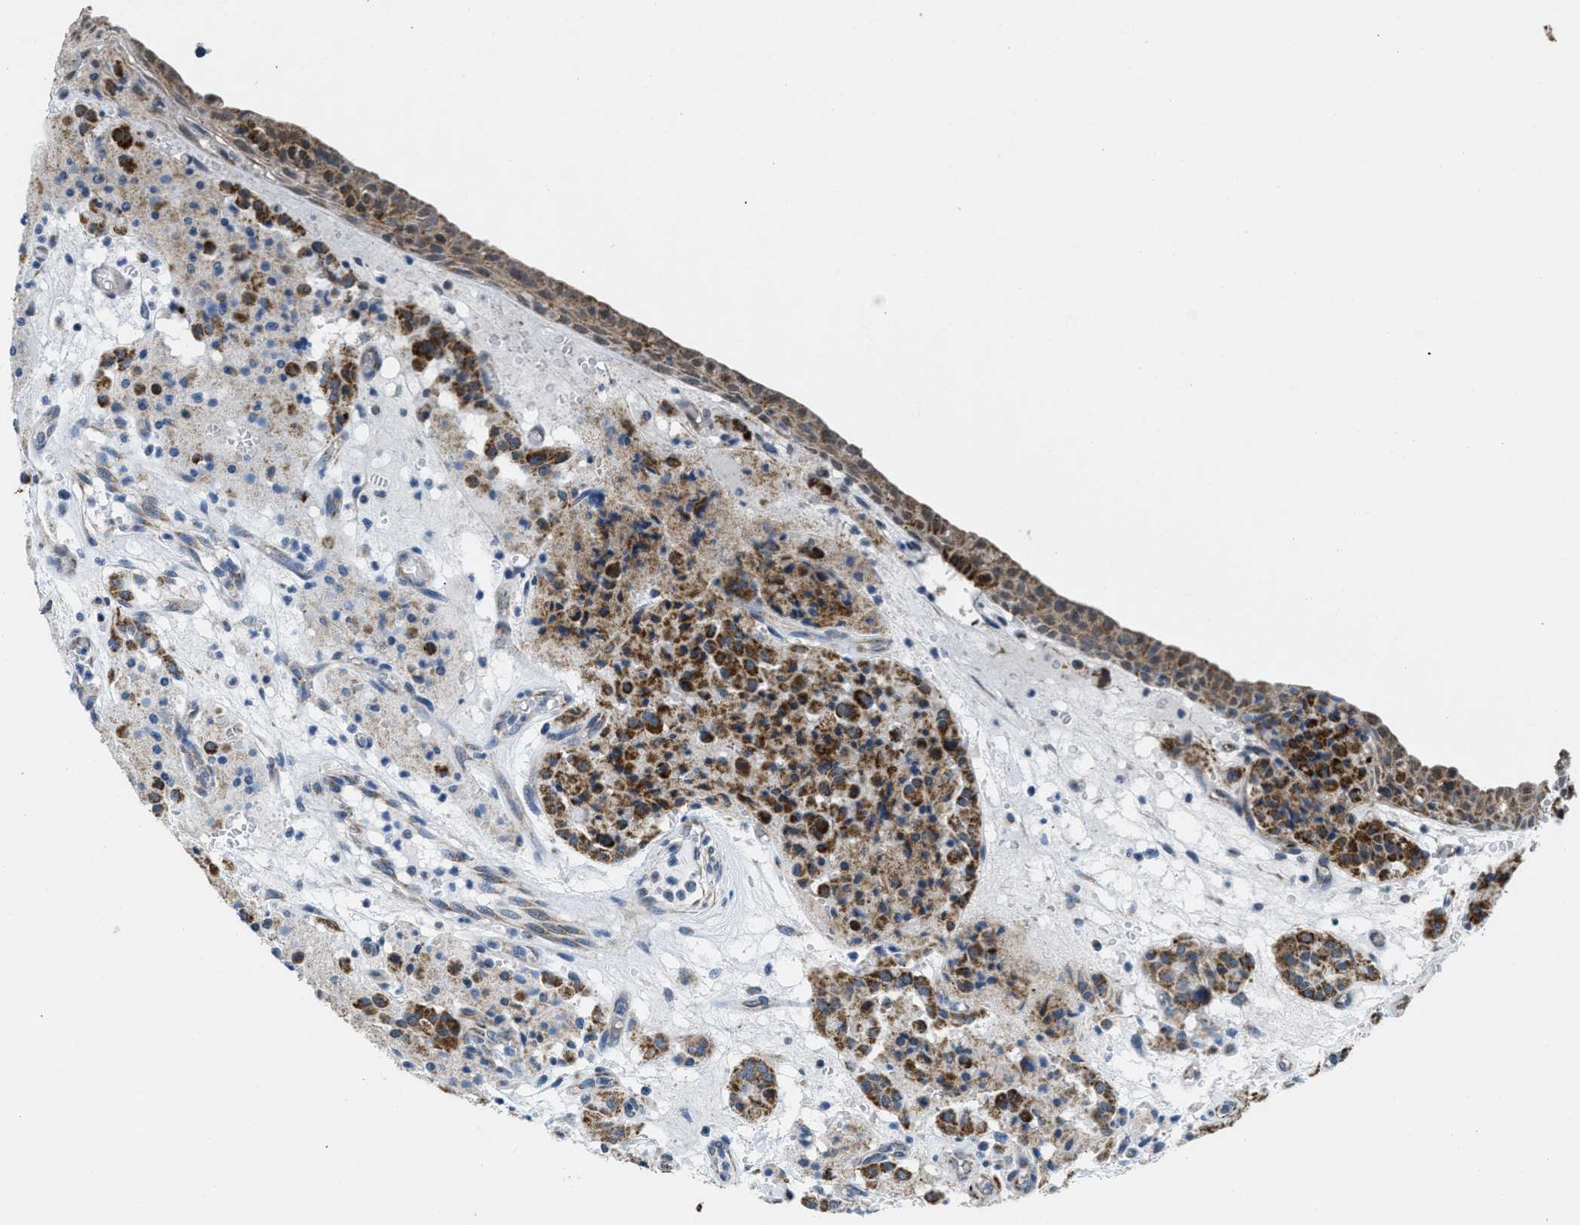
{"staining": {"intensity": "moderate", "quantity": ">75%", "location": "cytoplasmic/membranous"}, "tissue": "carcinoid", "cell_type": "Tumor cells", "image_type": "cancer", "snomed": [{"axis": "morphology", "description": "Carcinoid, malignant, NOS"}, {"axis": "topography", "description": "Lung"}], "caption": "Immunohistochemical staining of human carcinoid (malignant) shows medium levels of moderate cytoplasmic/membranous positivity in approximately >75% of tumor cells. The staining was performed using DAB (3,3'-diaminobenzidine), with brown indicating positive protein expression. Nuclei are stained blue with hematoxylin.", "gene": "TOMM70", "patient": {"sex": "male", "age": 30}}